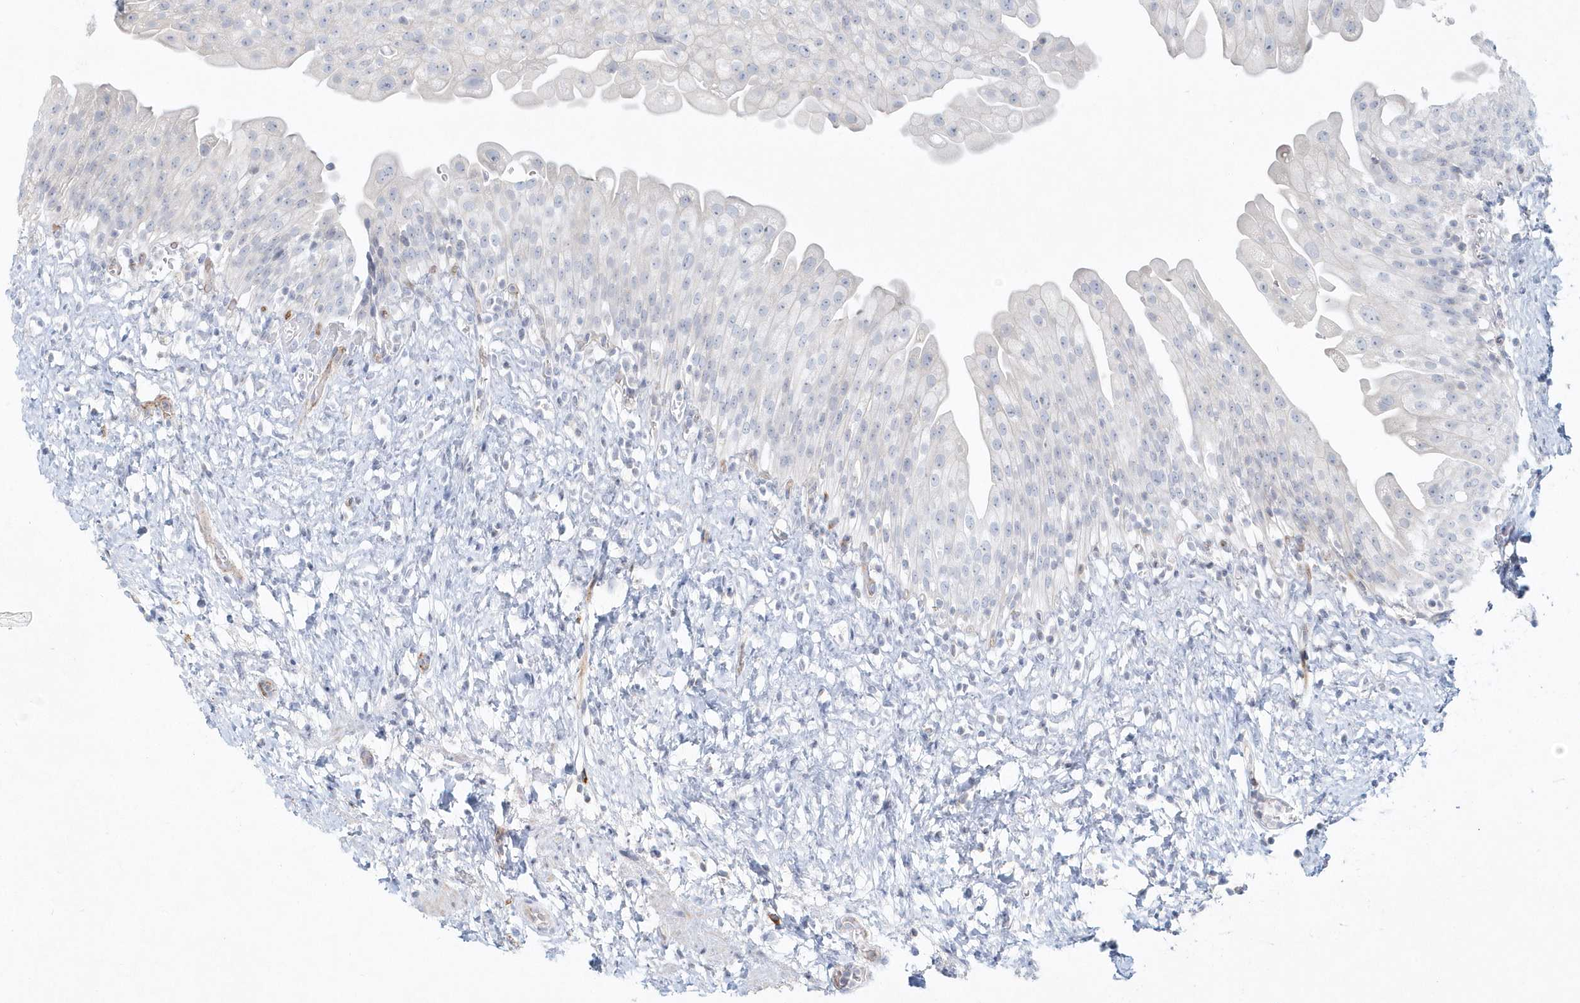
{"staining": {"intensity": "negative", "quantity": "none", "location": "none"}, "tissue": "urinary bladder", "cell_type": "Urothelial cells", "image_type": "normal", "snomed": [{"axis": "morphology", "description": "Normal tissue, NOS"}, {"axis": "topography", "description": "Urinary bladder"}], "caption": "There is no significant positivity in urothelial cells of urinary bladder. Brightfield microscopy of immunohistochemistry (IHC) stained with DAB (brown) and hematoxylin (blue), captured at high magnification.", "gene": "DNAH1", "patient": {"sex": "female", "age": 27}}